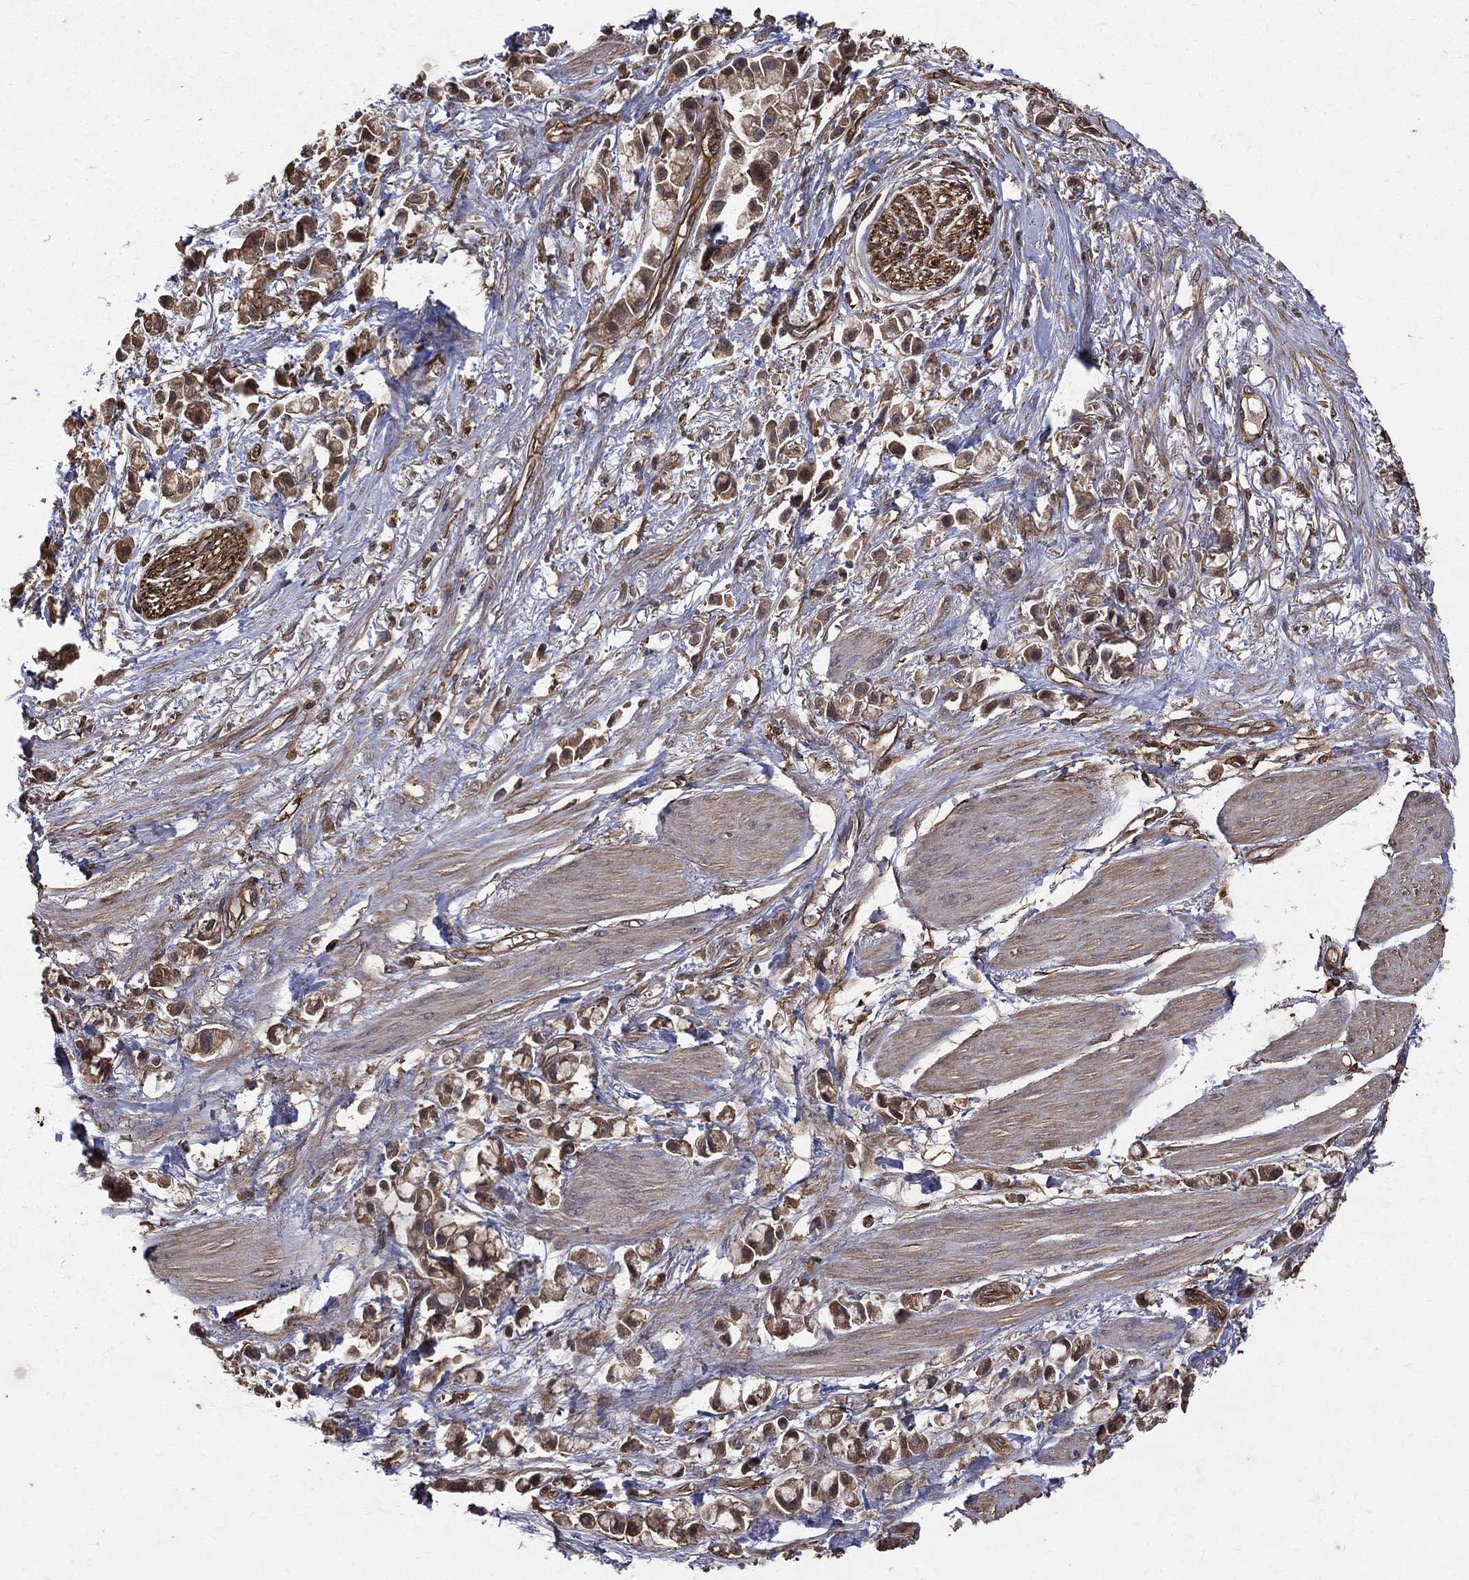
{"staining": {"intensity": "moderate", "quantity": "25%-75%", "location": "cytoplasmic/membranous"}, "tissue": "stomach cancer", "cell_type": "Tumor cells", "image_type": "cancer", "snomed": [{"axis": "morphology", "description": "Adenocarcinoma, NOS"}, {"axis": "topography", "description": "Stomach"}], "caption": "Brown immunohistochemical staining in stomach cancer shows moderate cytoplasmic/membranous staining in approximately 25%-75% of tumor cells. The protein is shown in brown color, while the nuclei are stained blue.", "gene": "DPYSL2", "patient": {"sex": "female", "age": 81}}